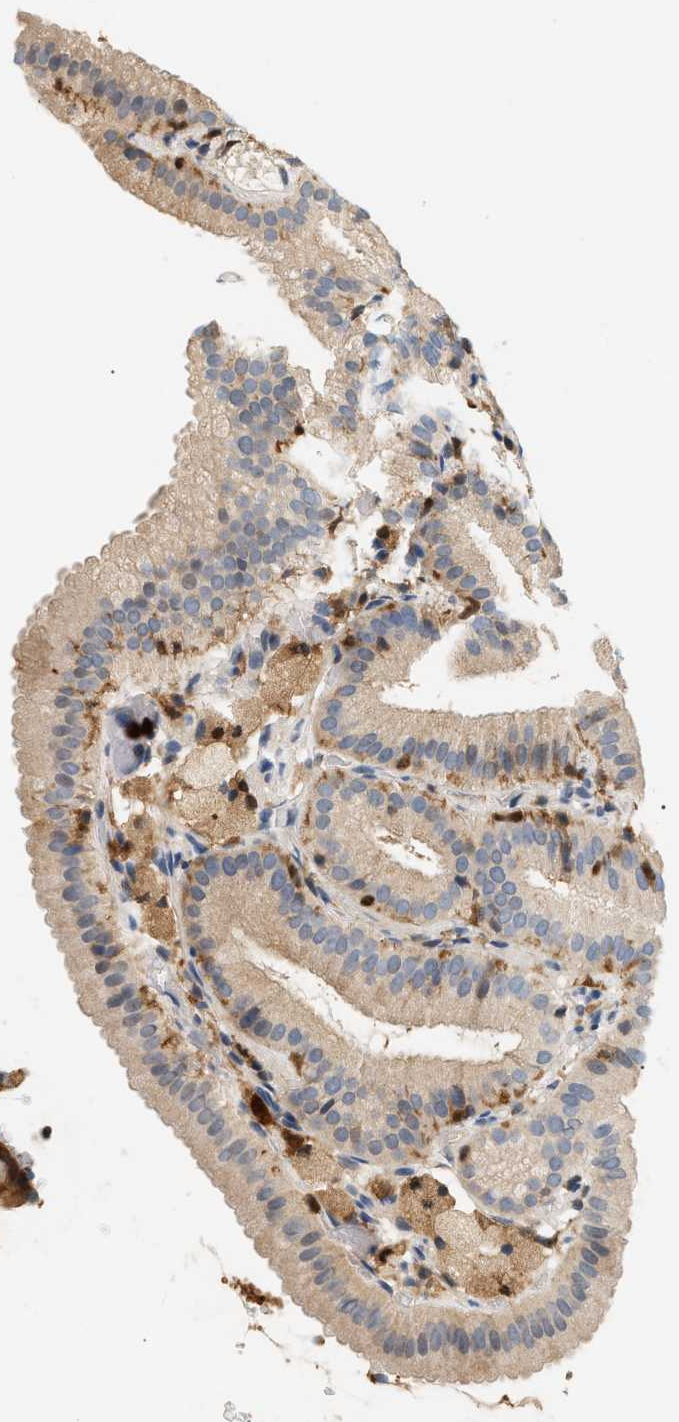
{"staining": {"intensity": "weak", "quantity": ">75%", "location": "cytoplasmic/membranous"}, "tissue": "gallbladder", "cell_type": "Glandular cells", "image_type": "normal", "snomed": [{"axis": "morphology", "description": "Normal tissue, NOS"}, {"axis": "topography", "description": "Gallbladder"}], "caption": "Immunohistochemical staining of unremarkable human gallbladder displays low levels of weak cytoplasmic/membranous positivity in about >75% of glandular cells.", "gene": "PYCARD", "patient": {"sex": "male", "age": 54}}